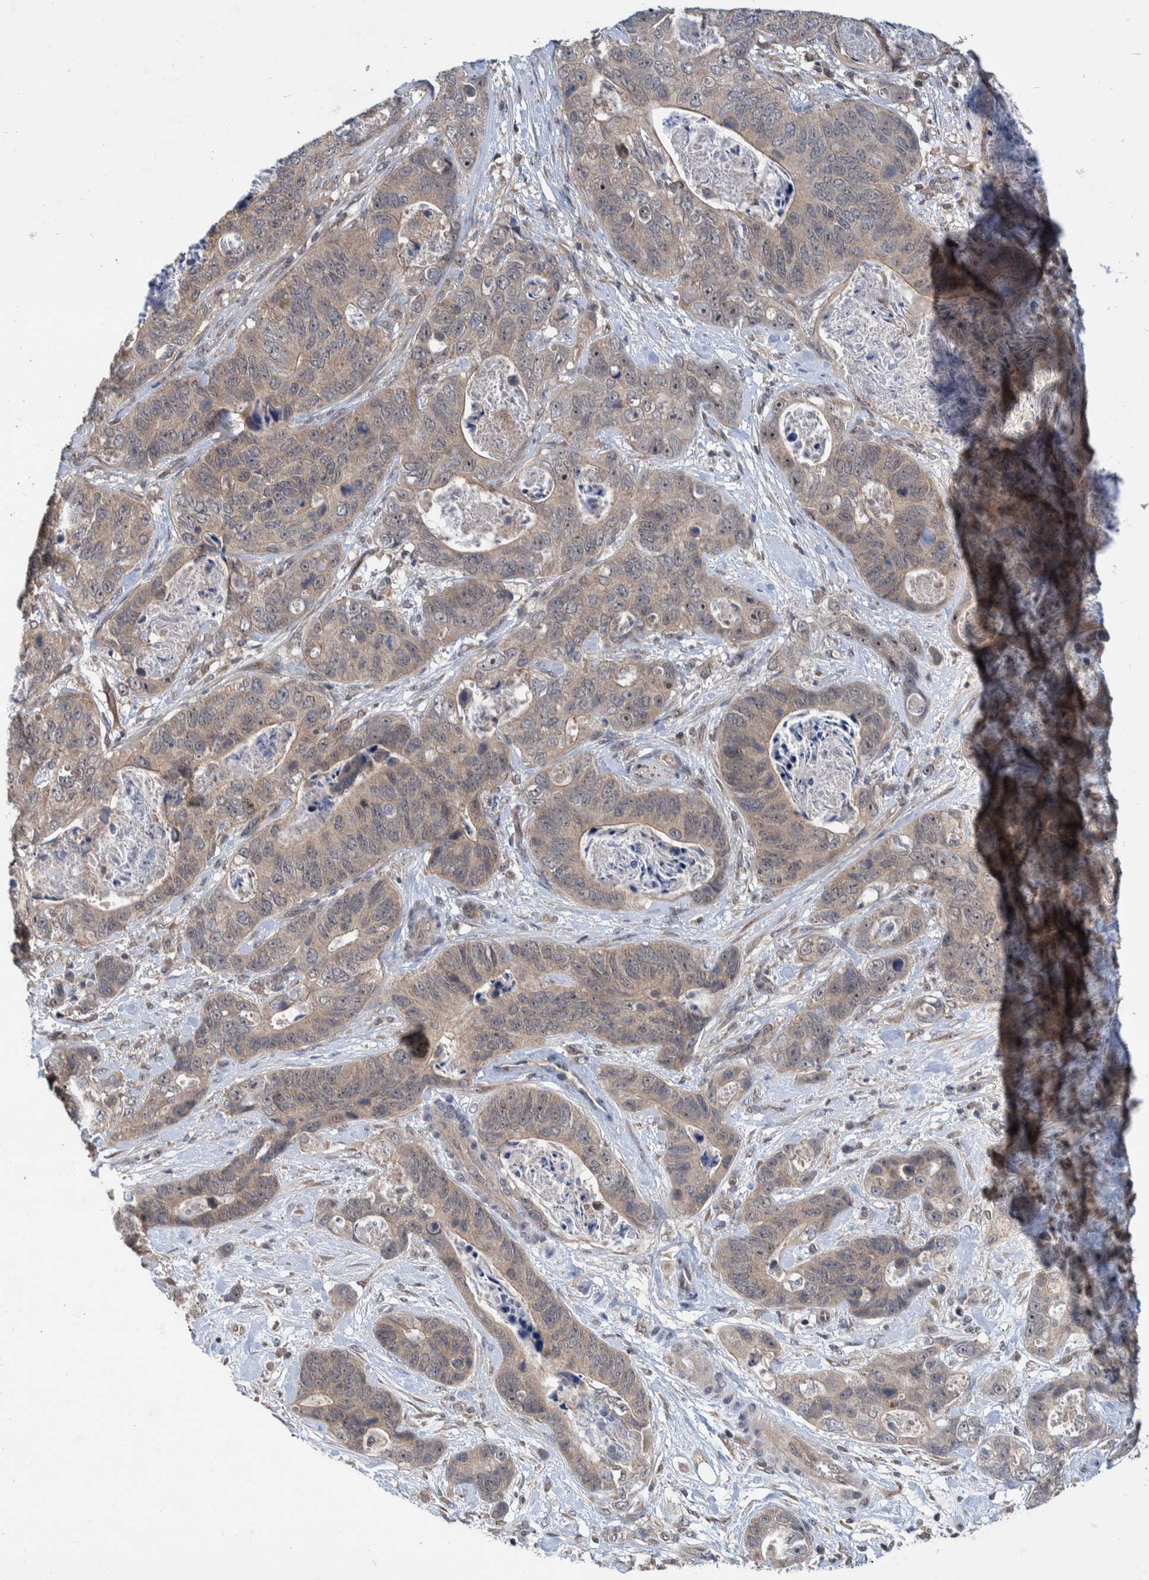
{"staining": {"intensity": "moderate", "quantity": ">75%", "location": "cytoplasmic/membranous,nuclear"}, "tissue": "stomach cancer", "cell_type": "Tumor cells", "image_type": "cancer", "snomed": [{"axis": "morphology", "description": "Normal tissue, NOS"}, {"axis": "morphology", "description": "Adenocarcinoma, NOS"}, {"axis": "topography", "description": "Stomach"}], "caption": "A medium amount of moderate cytoplasmic/membranous and nuclear positivity is identified in approximately >75% of tumor cells in stomach cancer tissue. (Stains: DAB in brown, nuclei in blue, Microscopy: brightfield microscopy at high magnification).", "gene": "PLPBP", "patient": {"sex": "female", "age": 89}}